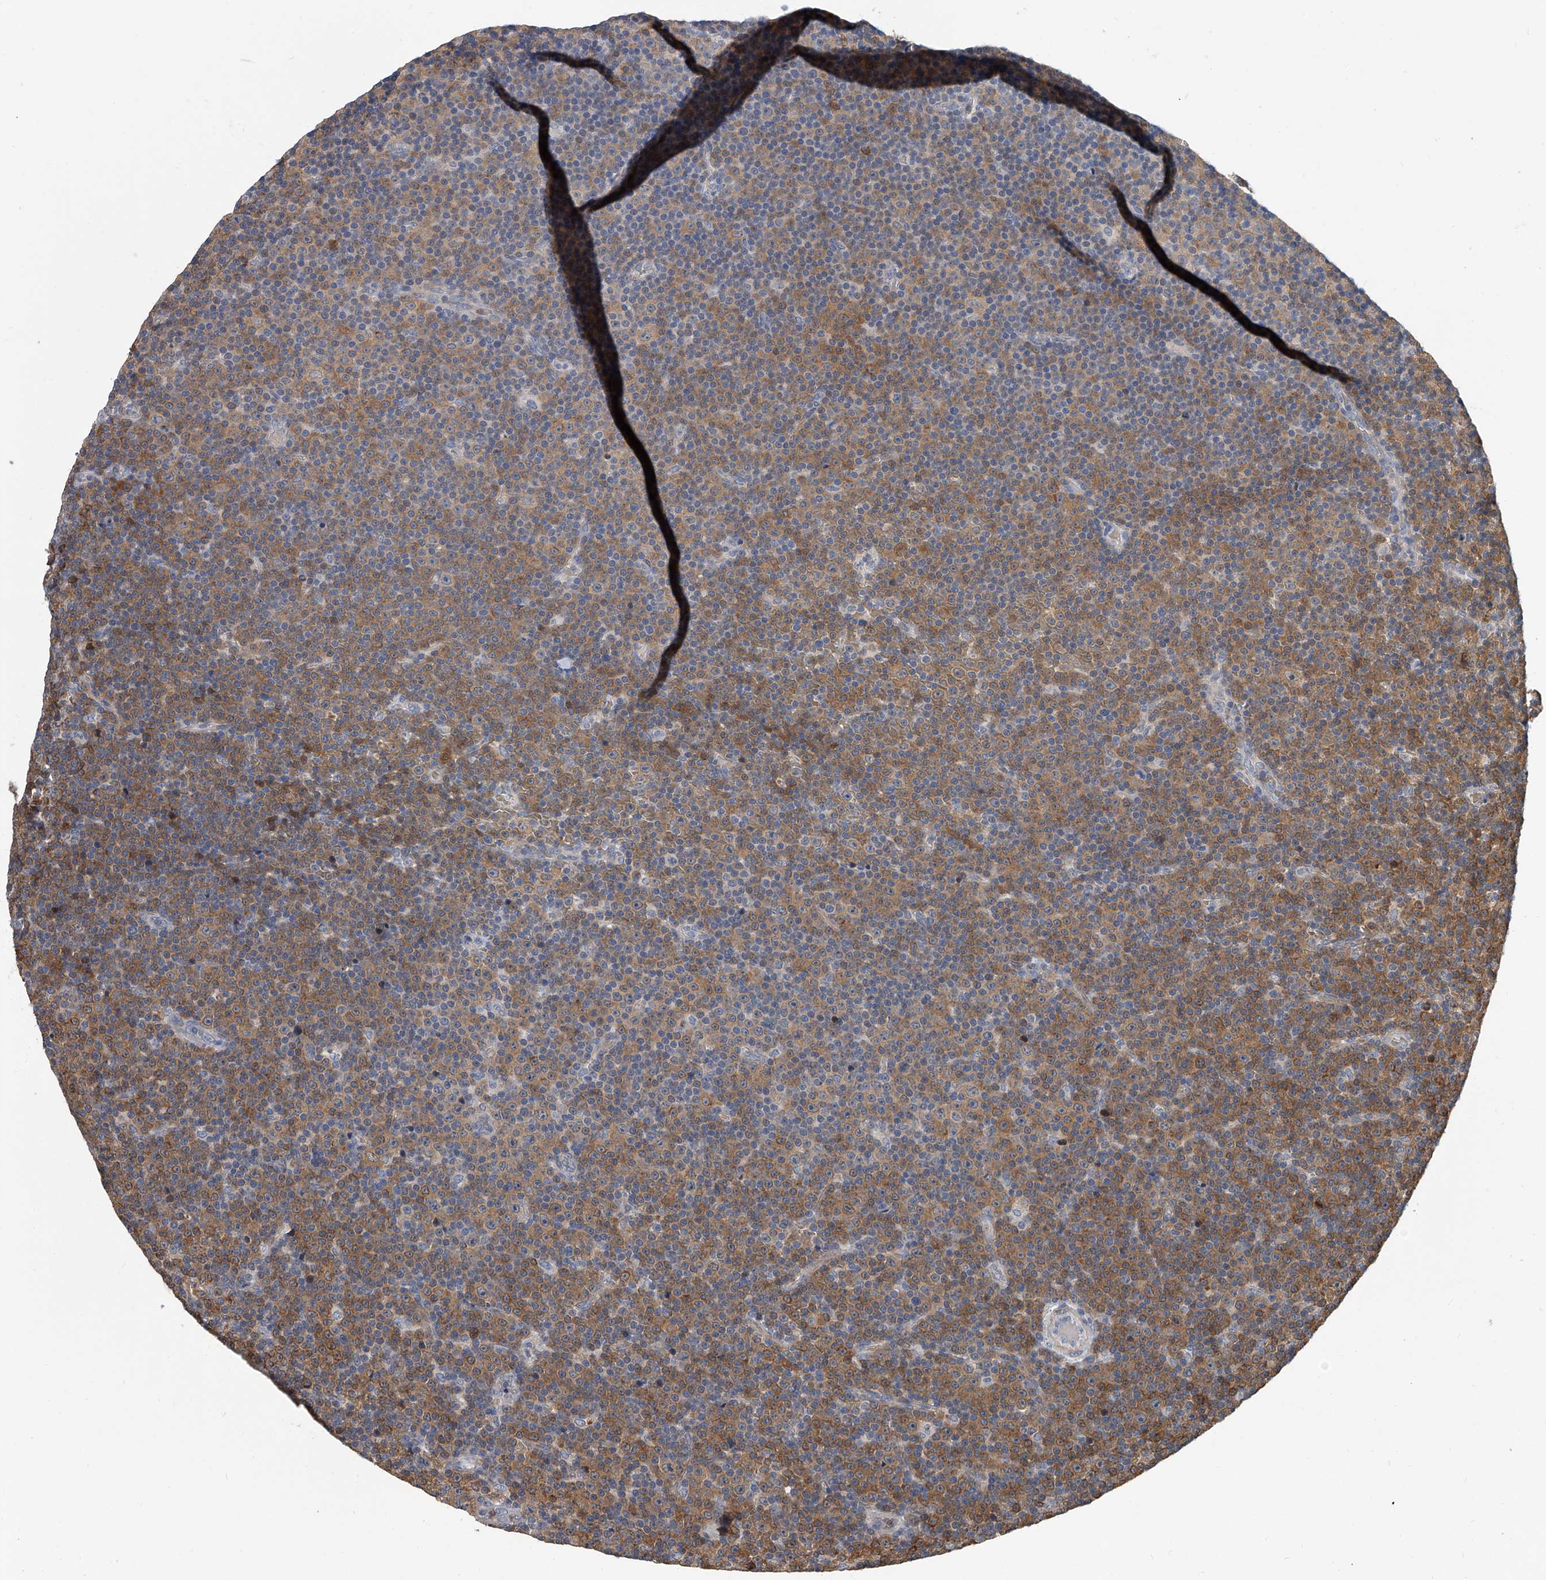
{"staining": {"intensity": "moderate", "quantity": "25%-75%", "location": "cytoplasmic/membranous"}, "tissue": "lymphoma", "cell_type": "Tumor cells", "image_type": "cancer", "snomed": [{"axis": "morphology", "description": "Malignant lymphoma, non-Hodgkin's type, Low grade"}, {"axis": "topography", "description": "Lymph node"}], "caption": "Tumor cells demonstrate medium levels of moderate cytoplasmic/membranous positivity in about 25%-75% of cells in lymphoma.", "gene": "CD200", "patient": {"sex": "female", "age": 67}}